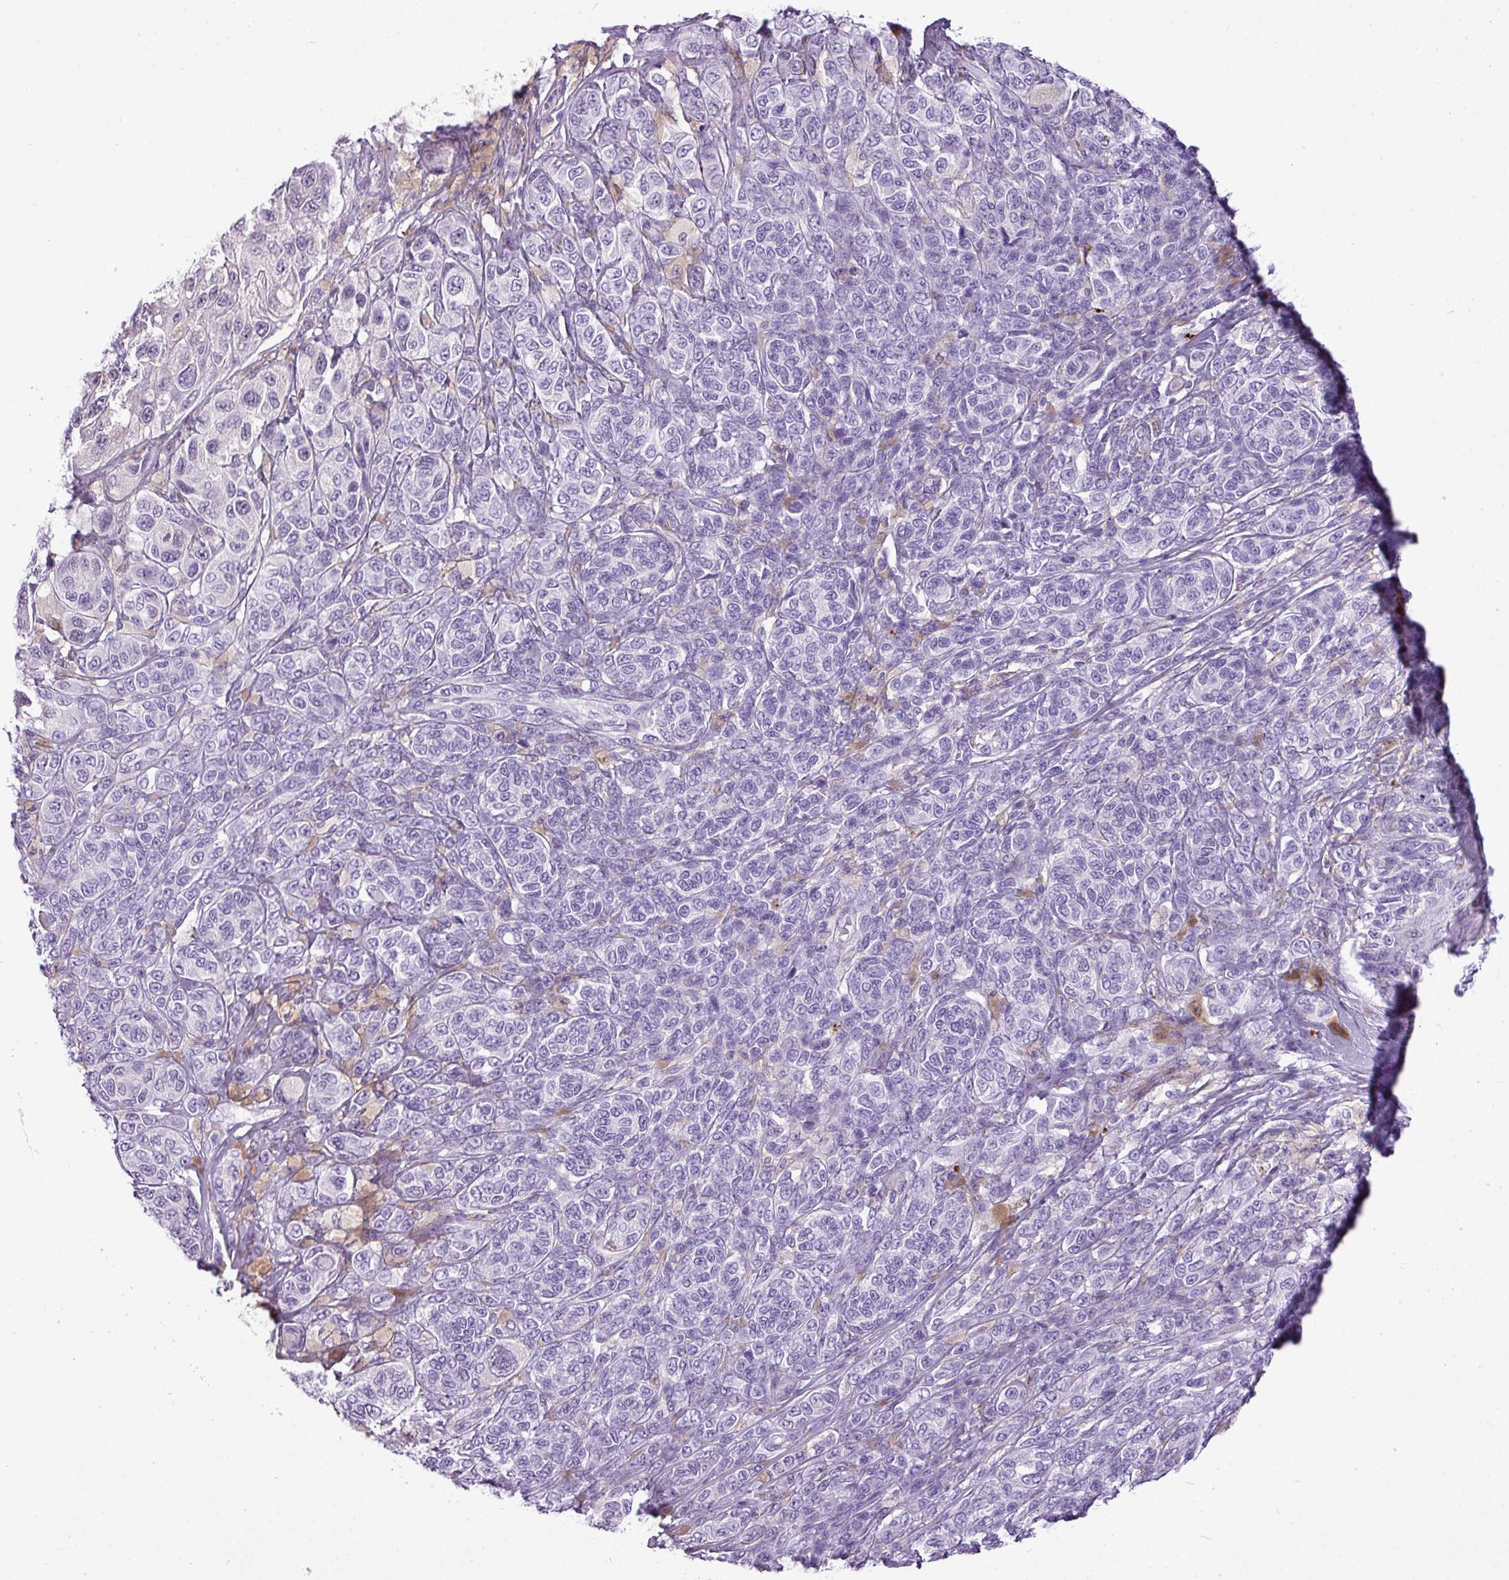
{"staining": {"intensity": "negative", "quantity": "none", "location": "none"}, "tissue": "melanoma", "cell_type": "Tumor cells", "image_type": "cancer", "snomed": [{"axis": "morphology", "description": "Malignant melanoma, NOS"}, {"axis": "topography", "description": "Skin"}], "caption": "The micrograph shows no significant staining in tumor cells of malignant melanoma. (Immunohistochemistry (ihc), brightfield microscopy, high magnification).", "gene": "RBMXL2", "patient": {"sex": "male", "age": 42}}